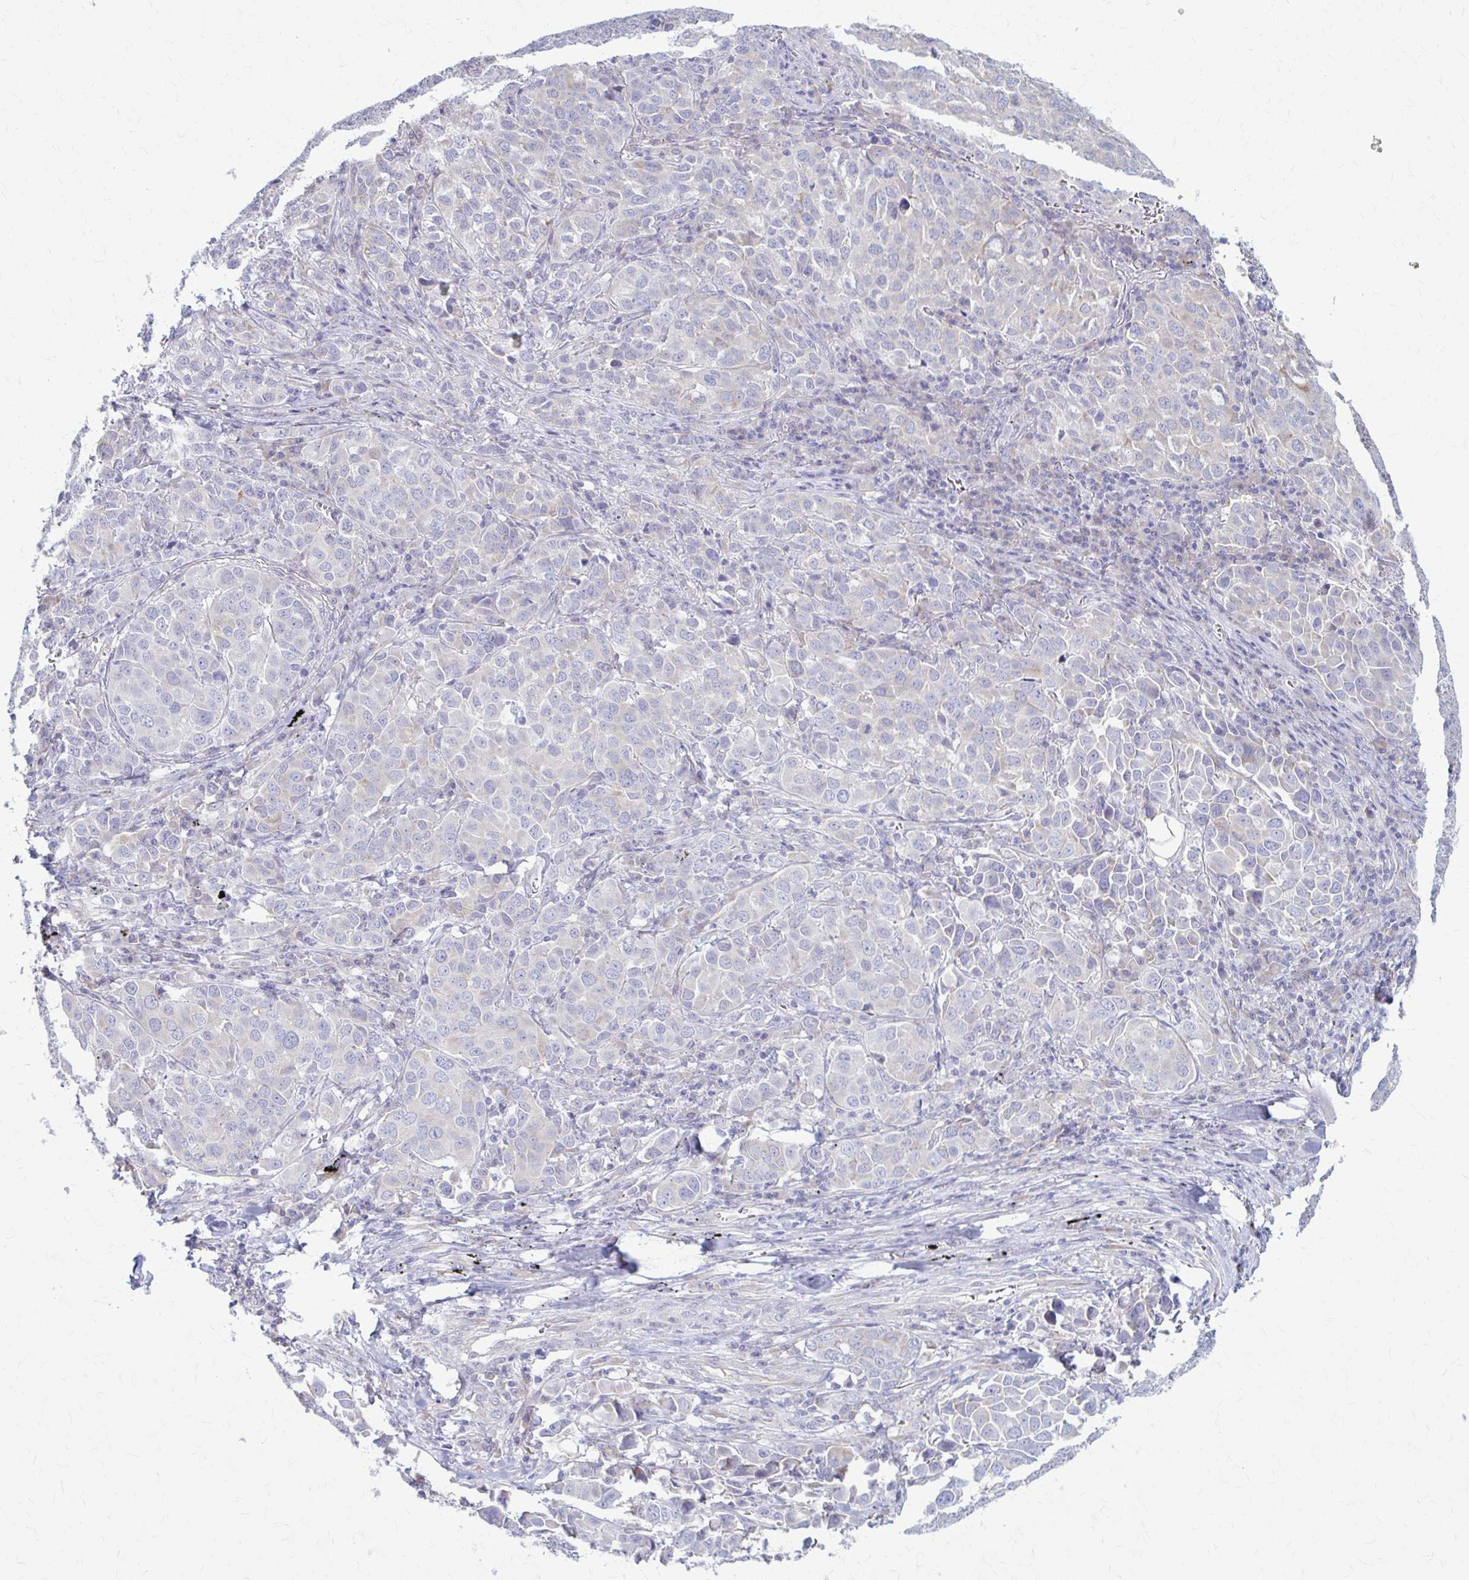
{"staining": {"intensity": "negative", "quantity": "none", "location": "none"}, "tissue": "lung cancer", "cell_type": "Tumor cells", "image_type": "cancer", "snomed": [{"axis": "morphology", "description": "Adenocarcinoma, NOS"}, {"axis": "morphology", "description": "Adenocarcinoma, metastatic, NOS"}, {"axis": "topography", "description": "Lymph node"}, {"axis": "topography", "description": "Lung"}], "caption": "The IHC image has no significant staining in tumor cells of lung cancer tissue. Brightfield microscopy of IHC stained with DAB (3,3'-diaminobenzidine) (brown) and hematoxylin (blue), captured at high magnification.", "gene": "PRKRA", "patient": {"sex": "female", "age": 65}}